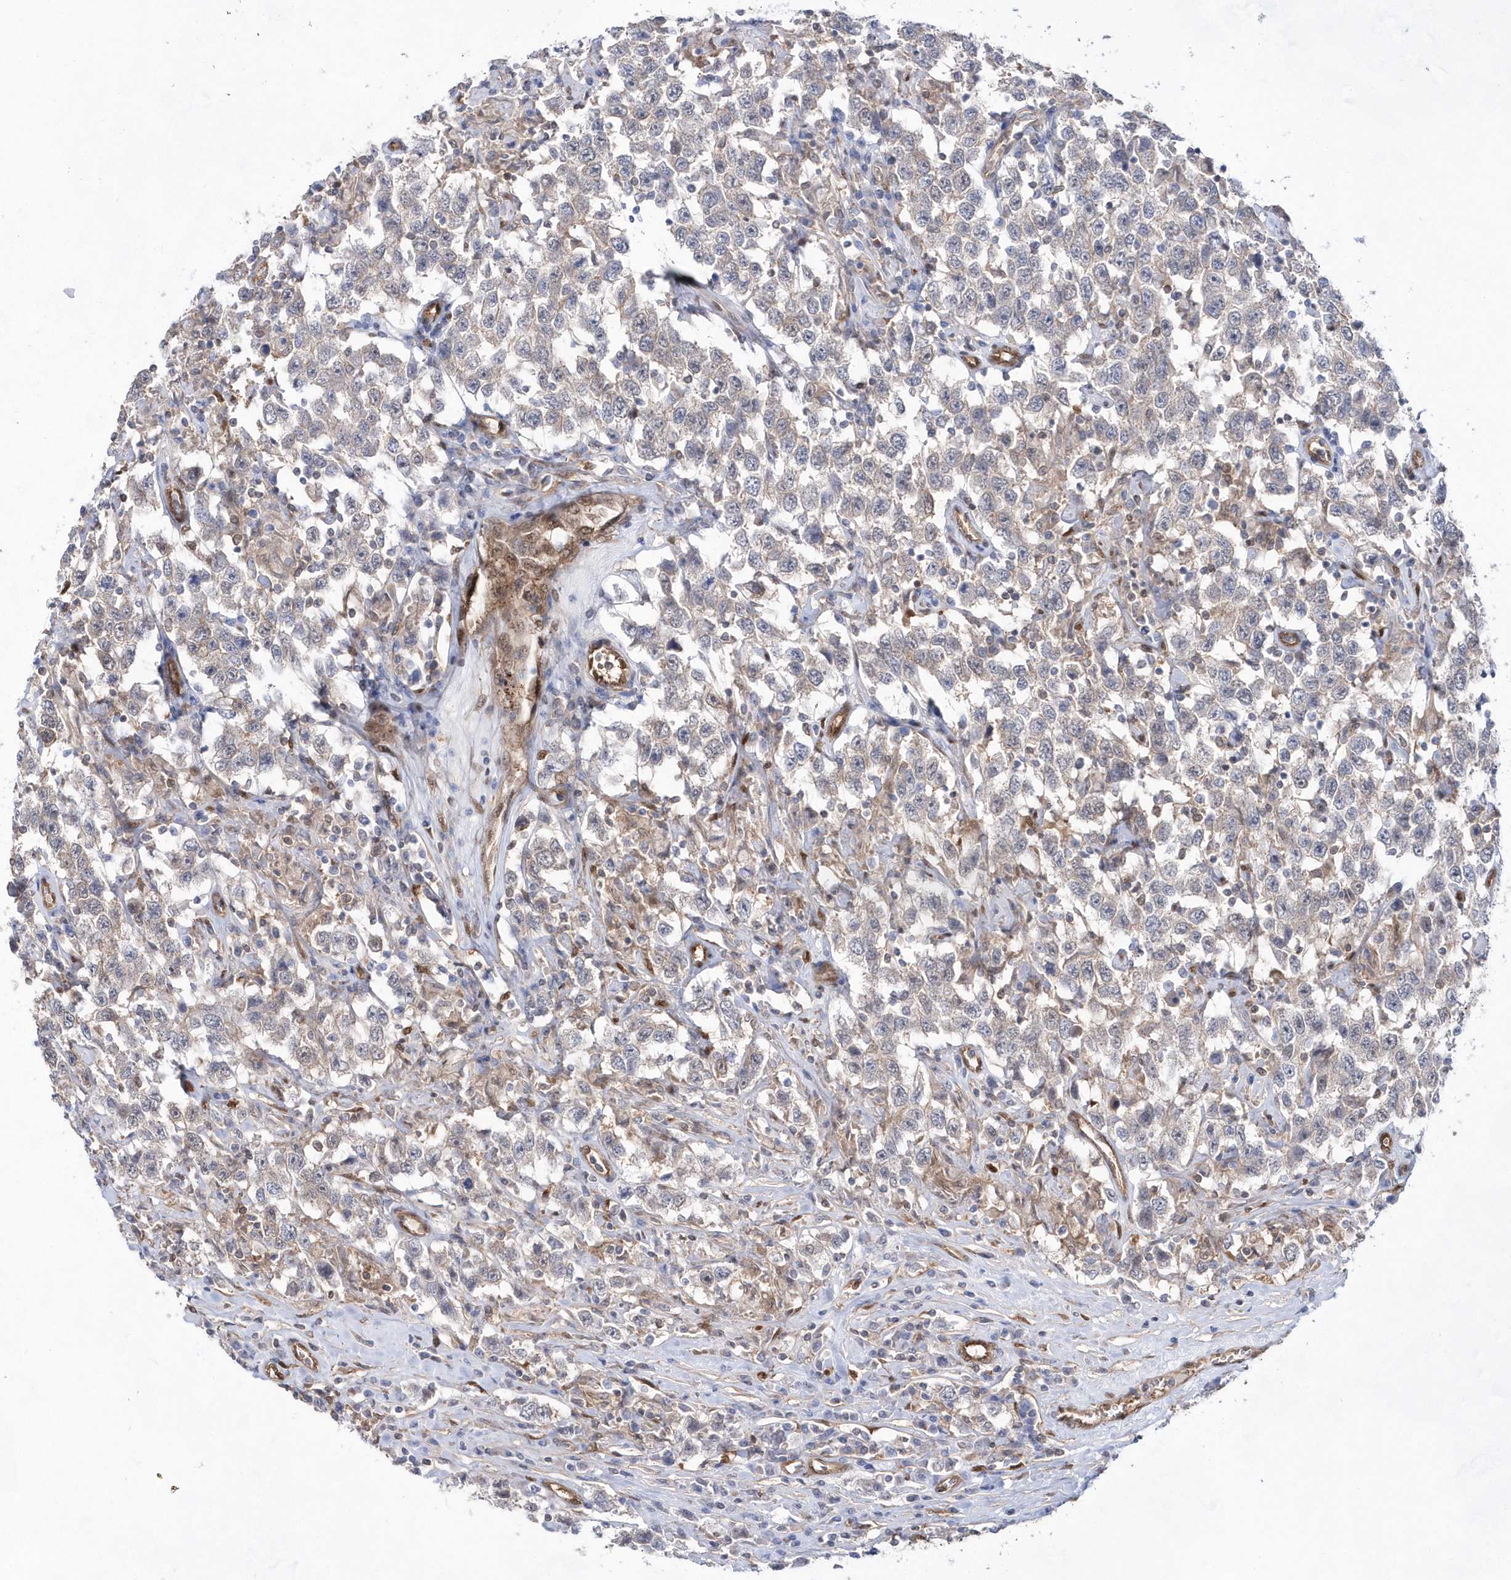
{"staining": {"intensity": "negative", "quantity": "none", "location": "none"}, "tissue": "testis cancer", "cell_type": "Tumor cells", "image_type": "cancer", "snomed": [{"axis": "morphology", "description": "Seminoma, NOS"}, {"axis": "topography", "description": "Testis"}], "caption": "Tumor cells show no significant protein positivity in testis cancer (seminoma).", "gene": "BDH2", "patient": {"sex": "male", "age": 41}}